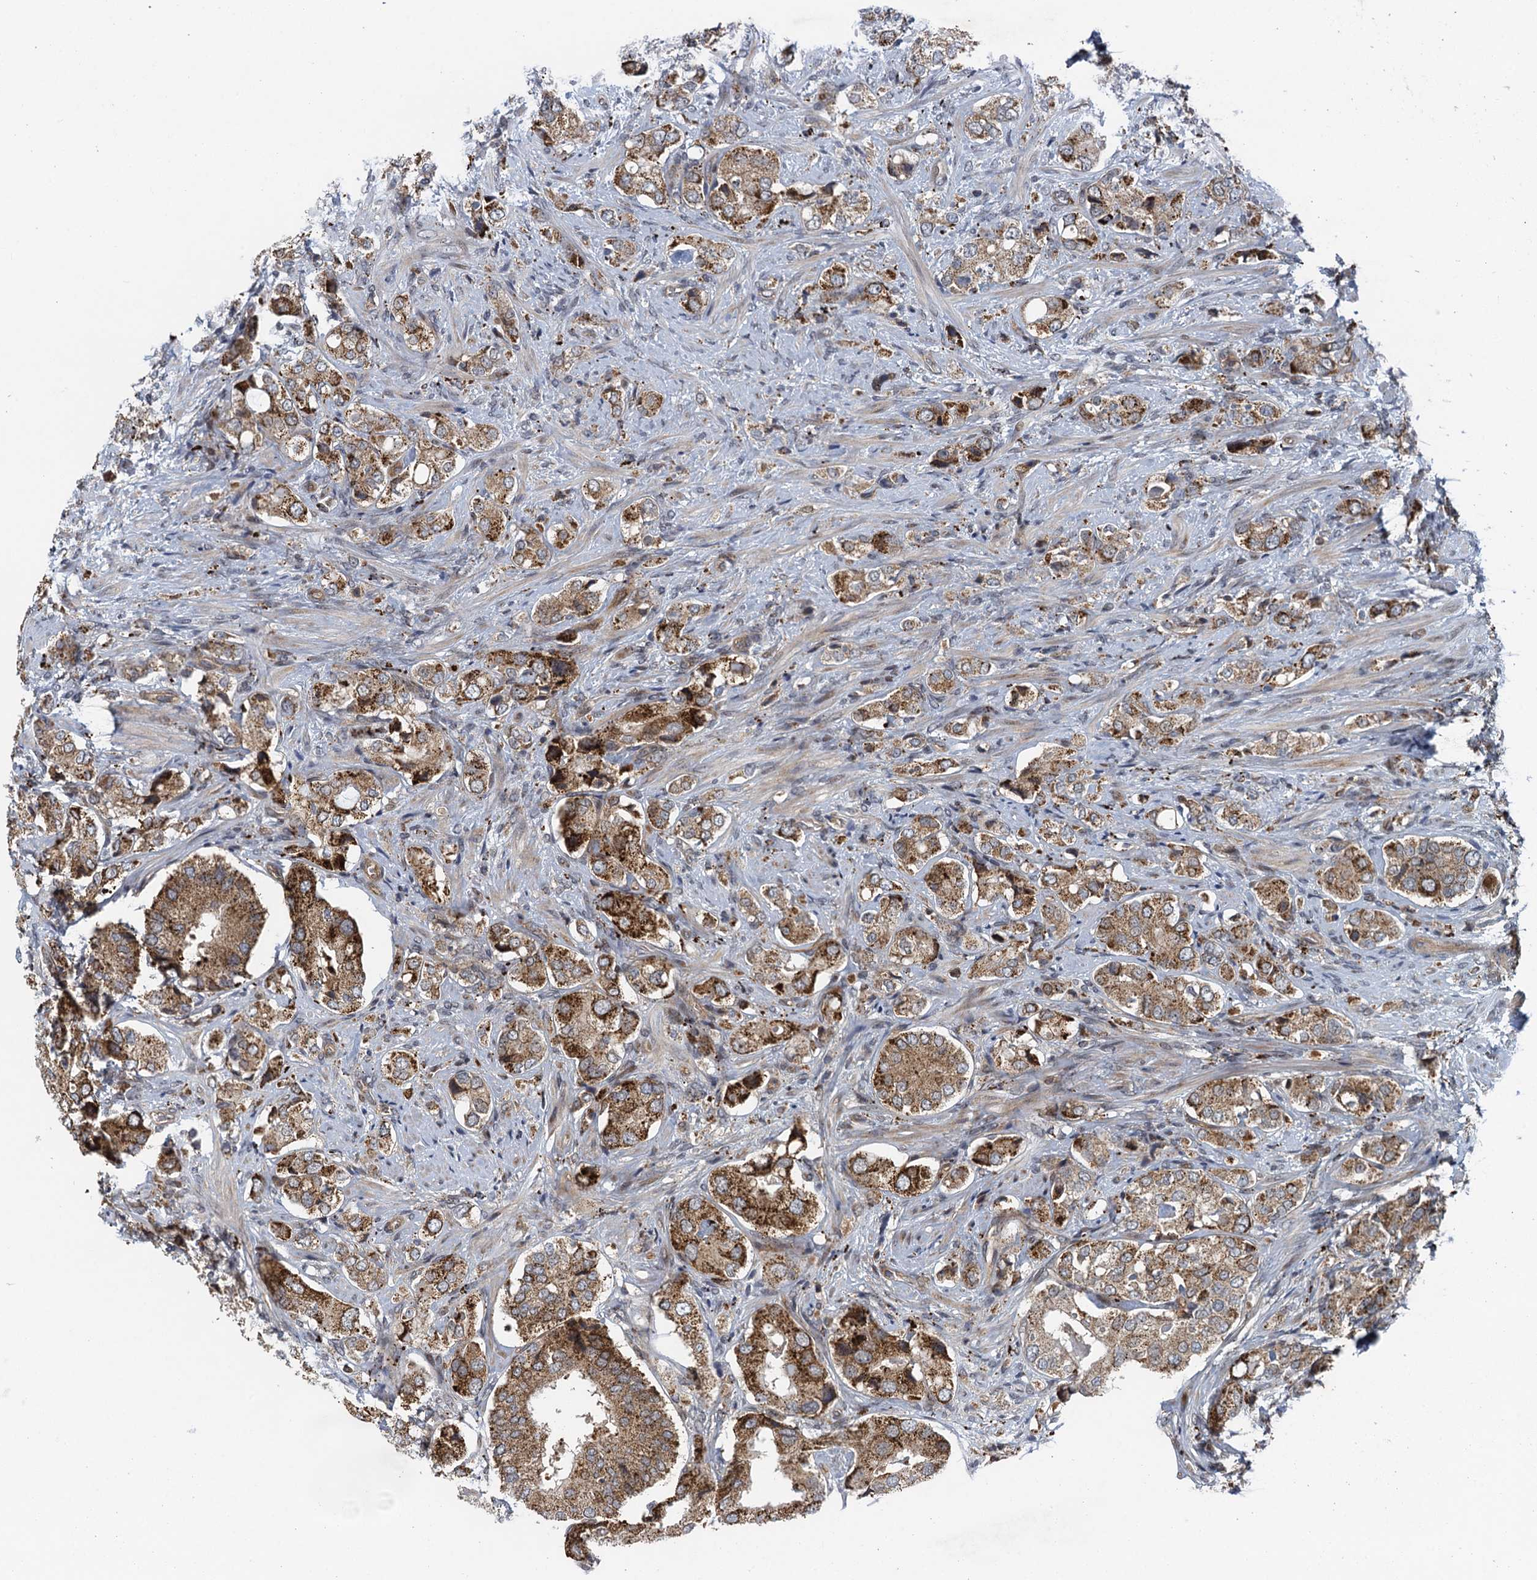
{"staining": {"intensity": "moderate", "quantity": ">75%", "location": "cytoplasmic/membranous"}, "tissue": "prostate cancer", "cell_type": "Tumor cells", "image_type": "cancer", "snomed": [{"axis": "morphology", "description": "Adenocarcinoma, High grade"}, {"axis": "topography", "description": "Prostate"}], "caption": "Protein analysis of prostate cancer tissue exhibits moderate cytoplasmic/membranous positivity in about >75% of tumor cells.", "gene": "NLRP10", "patient": {"sex": "male", "age": 65}}